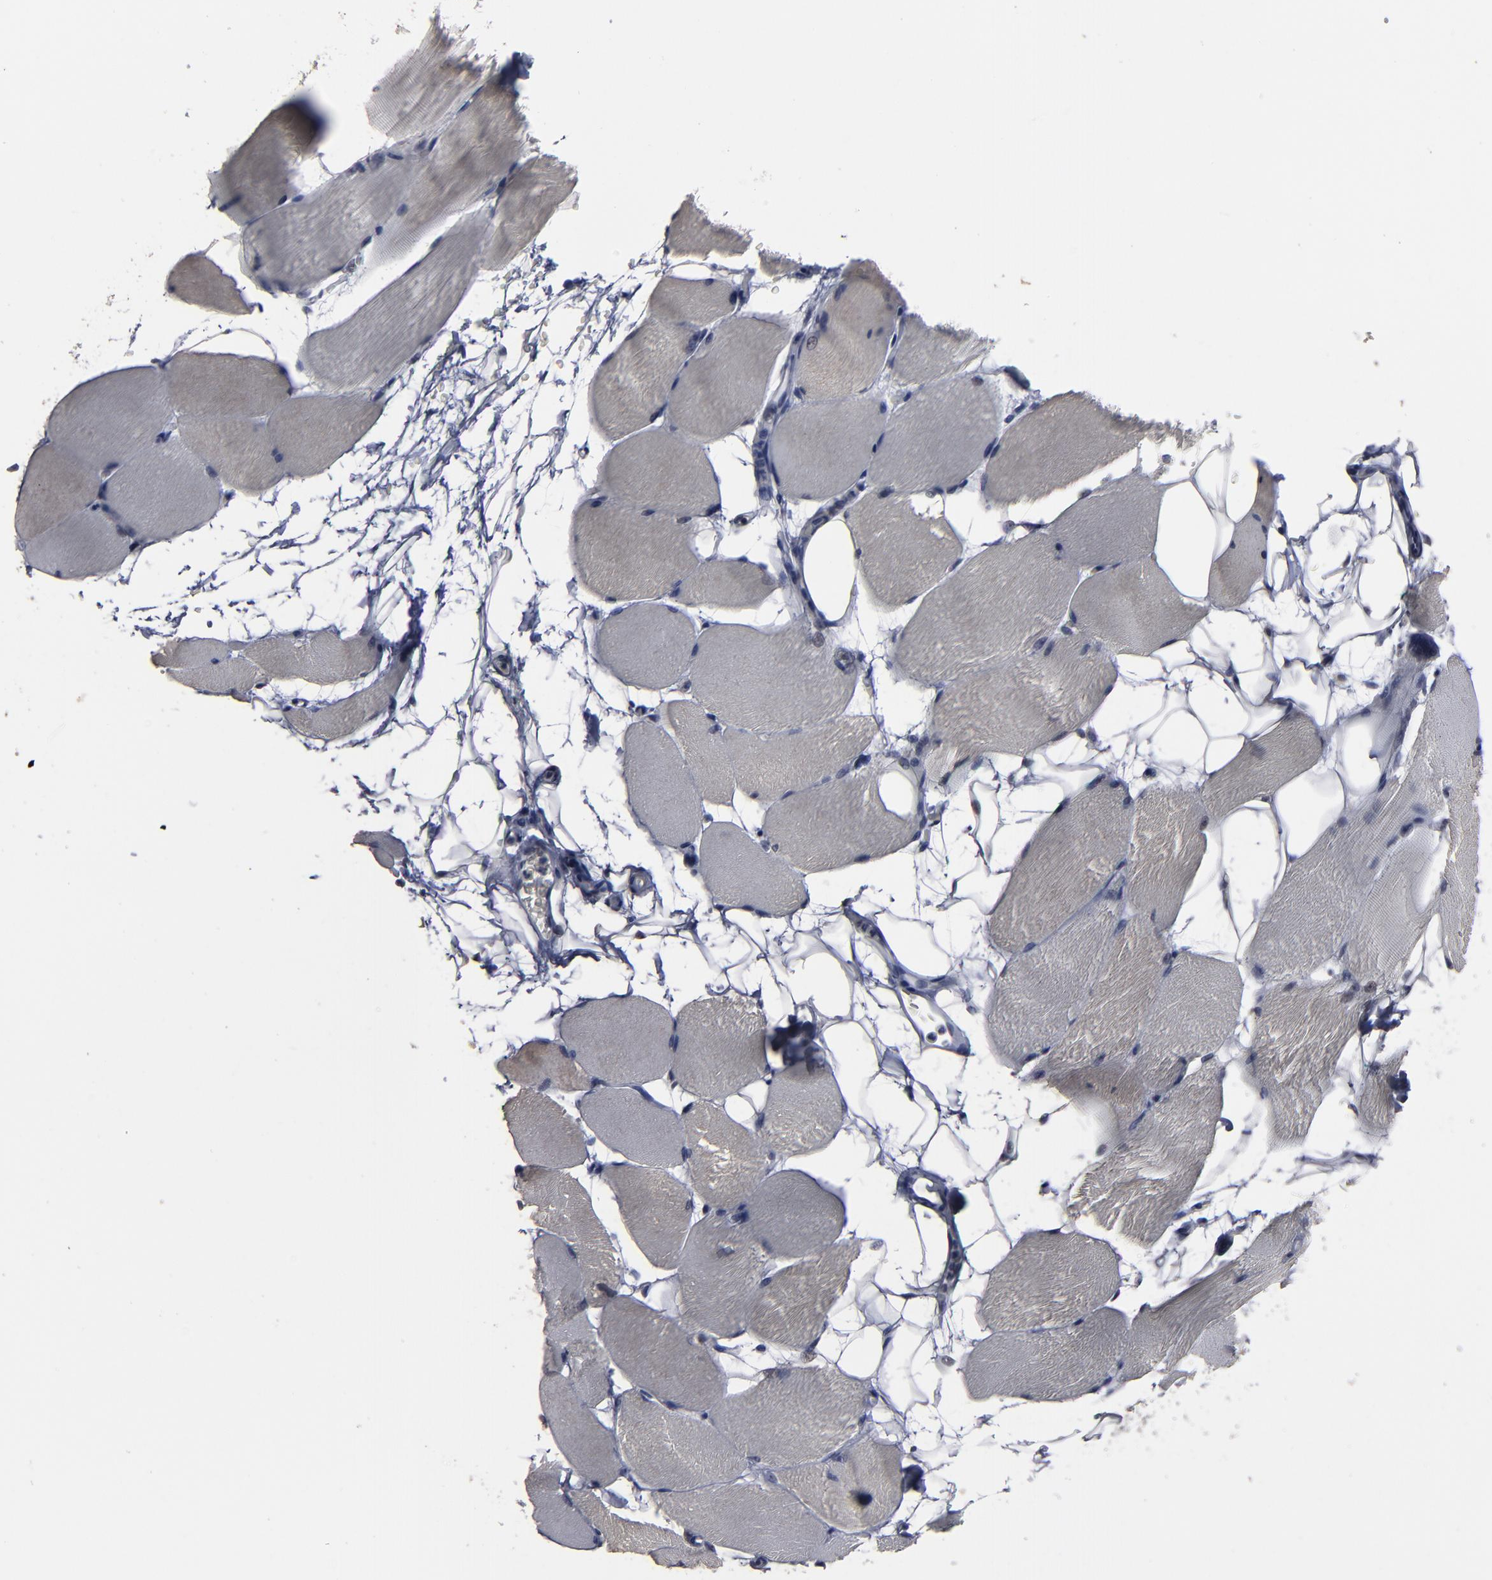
{"staining": {"intensity": "negative", "quantity": "none", "location": "none"}, "tissue": "skeletal muscle", "cell_type": "Myocytes", "image_type": "normal", "snomed": [{"axis": "morphology", "description": "Normal tissue, NOS"}, {"axis": "topography", "description": "Skeletal muscle"}, {"axis": "topography", "description": "Parathyroid gland"}], "caption": "IHC photomicrograph of normal skeletal muscle: skeletal muscle stained with DAB displays no significant protein positivity in myocytes.", "gene": "SSRP1", "patient": {"sex": "female", "age": 37}}